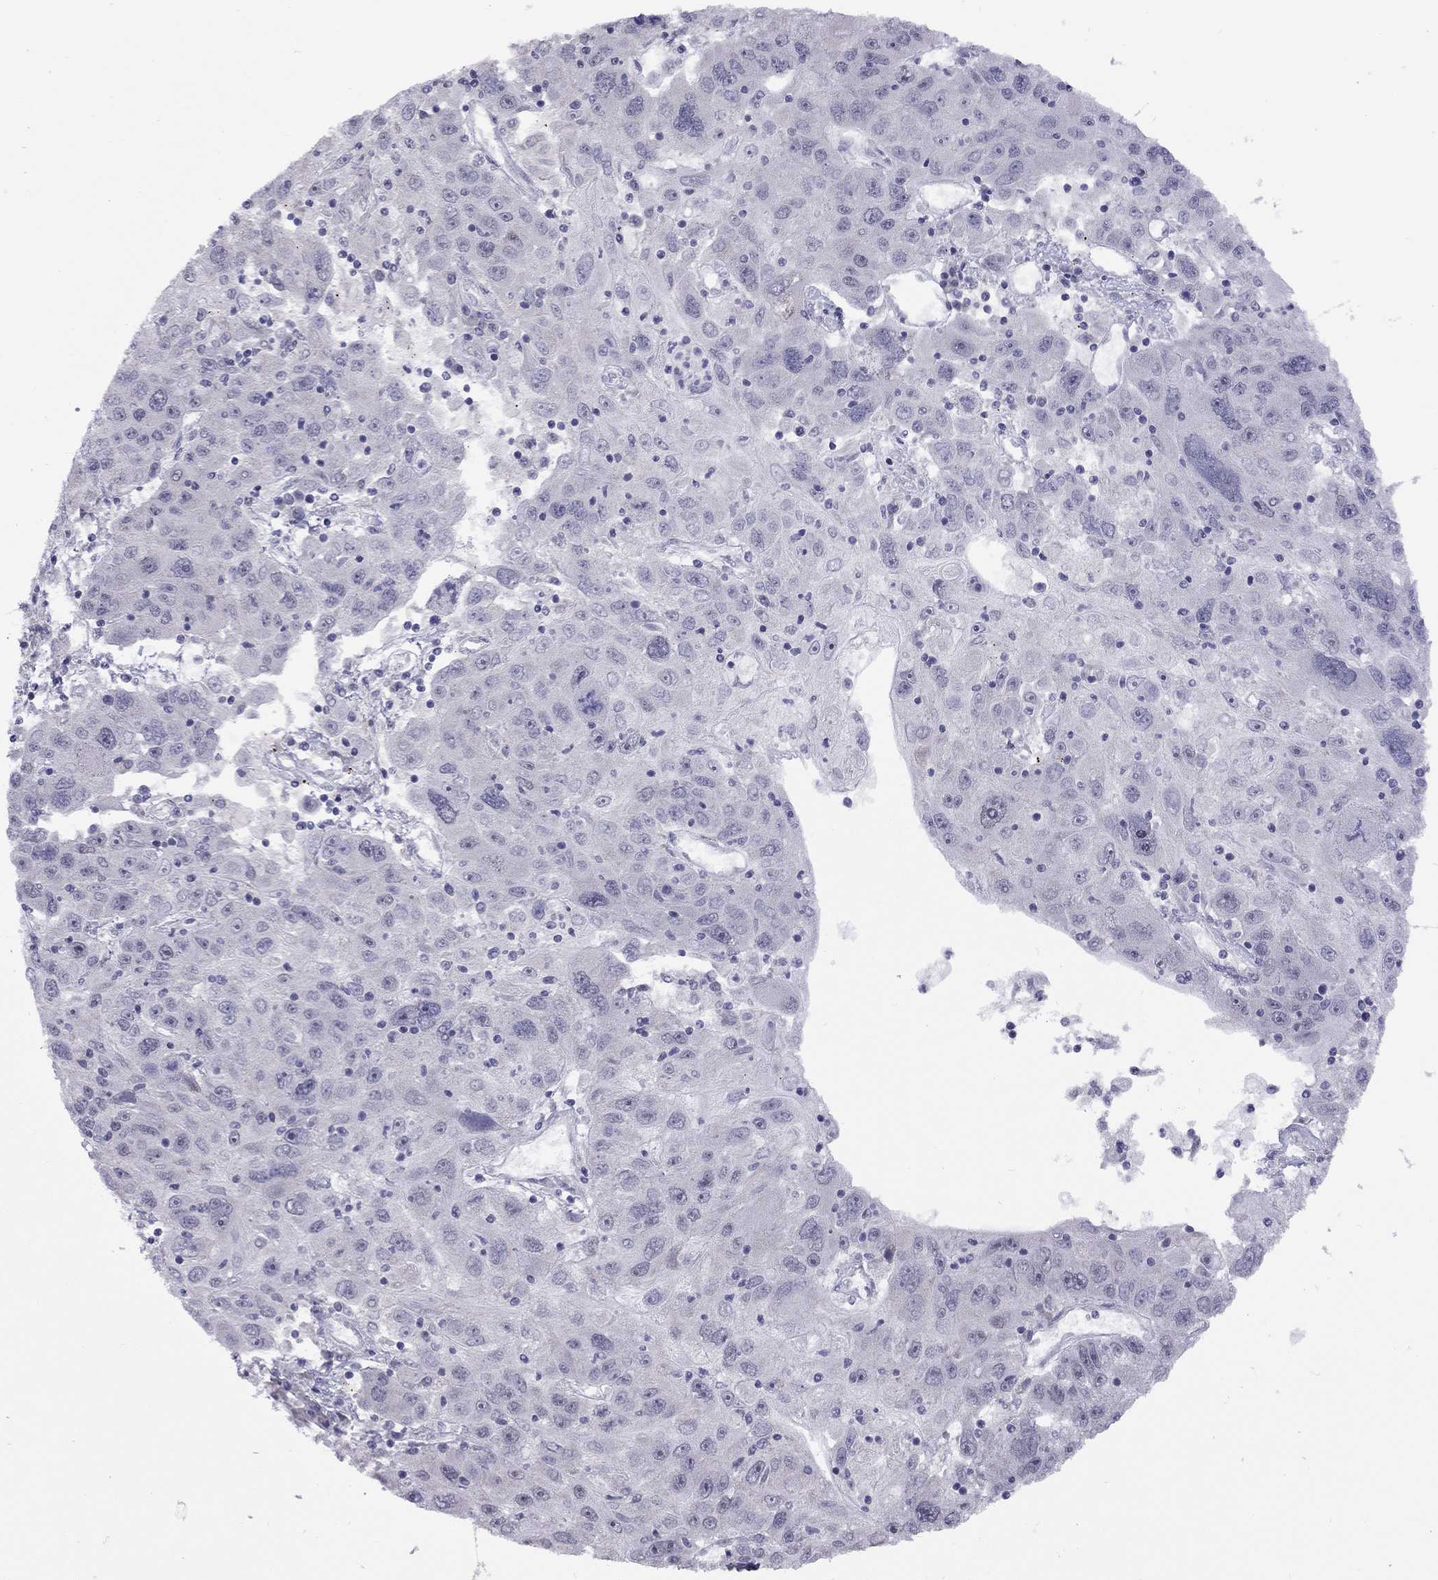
{"staining": {"intensity": "negative", "quantity": "none", "location": "none"}, "tissue": "stomach cancer", "cell_type": "Tumor cells", "image_type": "cancer", "snomed": [{"axis": "morphology", "description": "Adenocarcinoma, NOS"}, {"axis": "topography", "description": "Stomach"}], "caption": "DAB (3,3'-diaminobenzidine) immunohistochemical staining of human stomach cancer demonstrates no significant staining in tumor cells.", "gene": "HES5", "patient": {"sex": "male", "age": 56}}